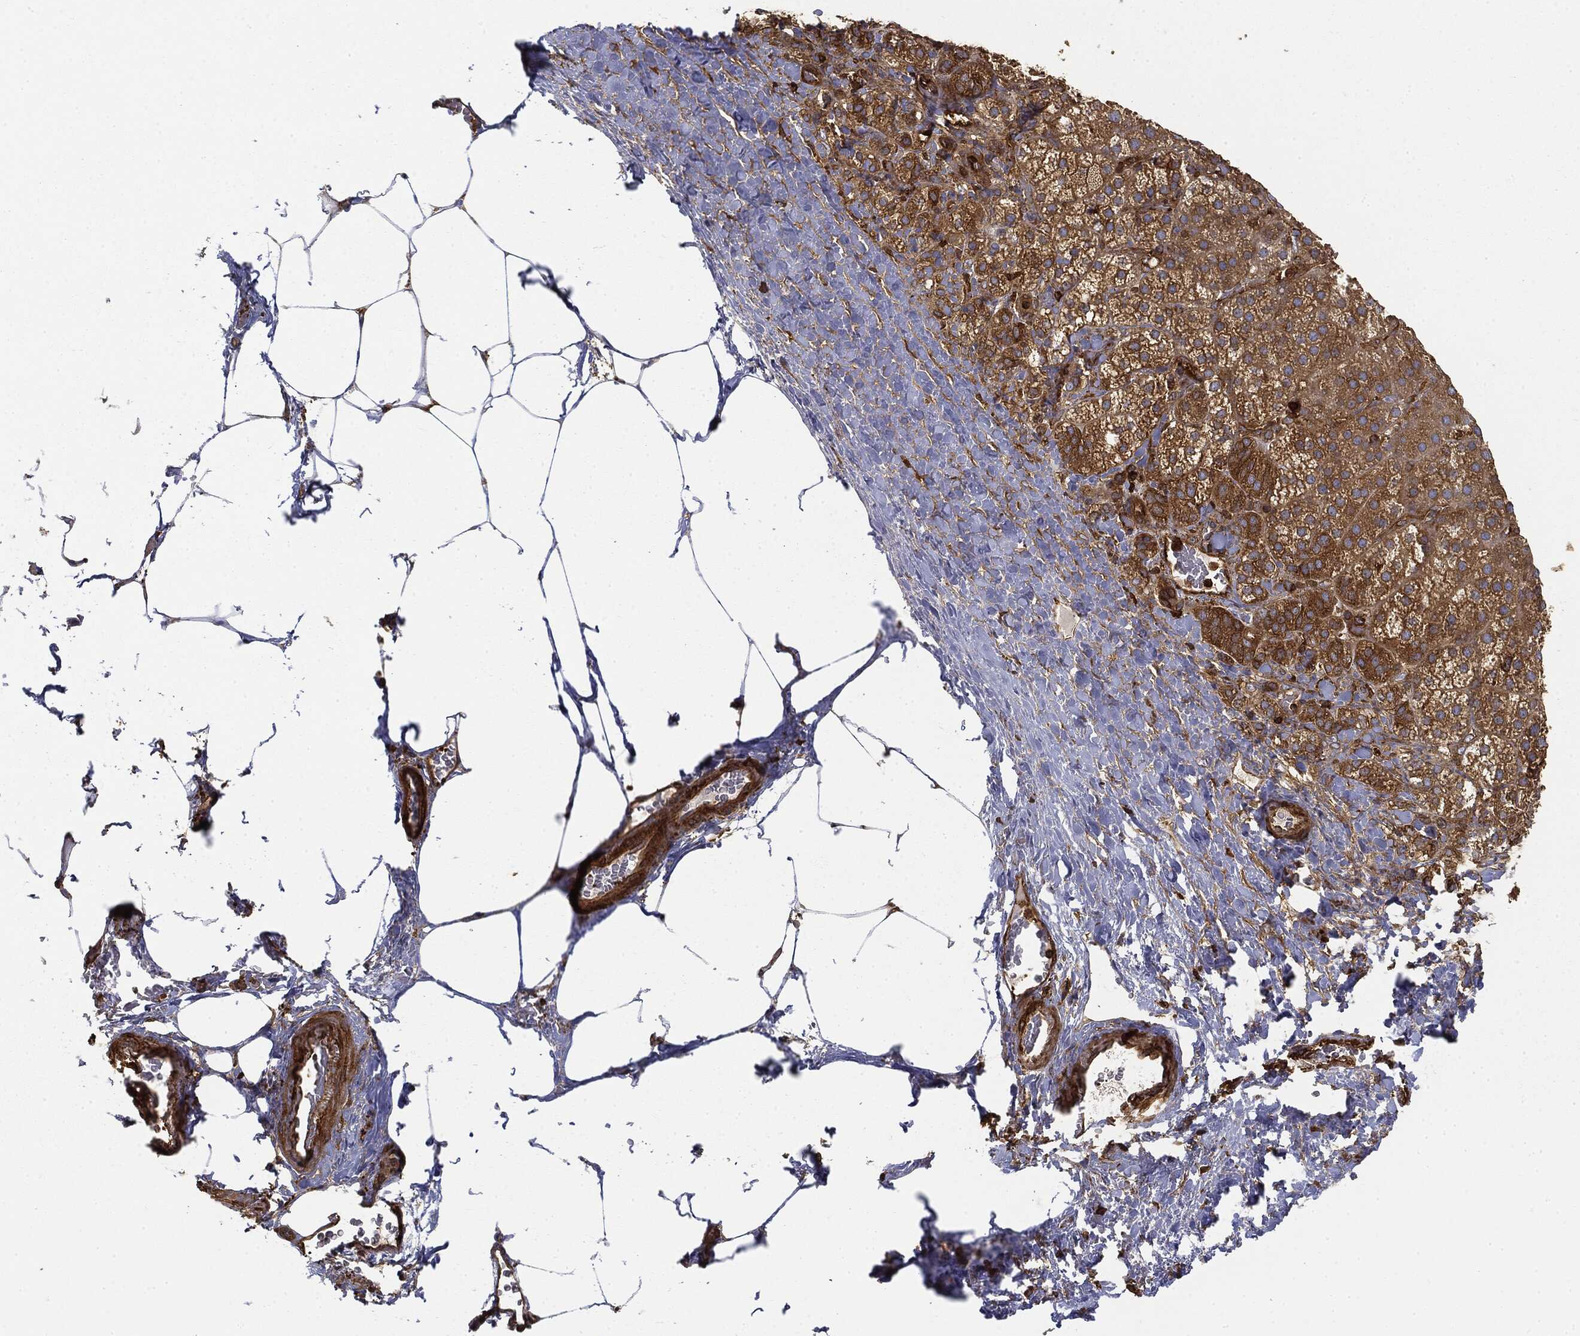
{"staining": {"intensity": "strong", "quantity": "25%-75%", "location": "cytoplasmic/membranous"}, "tissue": "adrenal gland", "cell_type": "Glandular cells", "image_type": "normal", "snomed": [{"axis": "morphology", "description": "Normal tissue, NOS"}, {"axis": "topography", "description": "Adrenal gland"}], "caption": "Normal adrenal gland demonstrates strong cytoplasmic/membranous expression in approximately 25%-75% of glandular cells, visualized by immunohistochemistry. Nuclei are stained in blue.", "gene": "WDR1", "patient": {"sex": "male", "age": 57}}